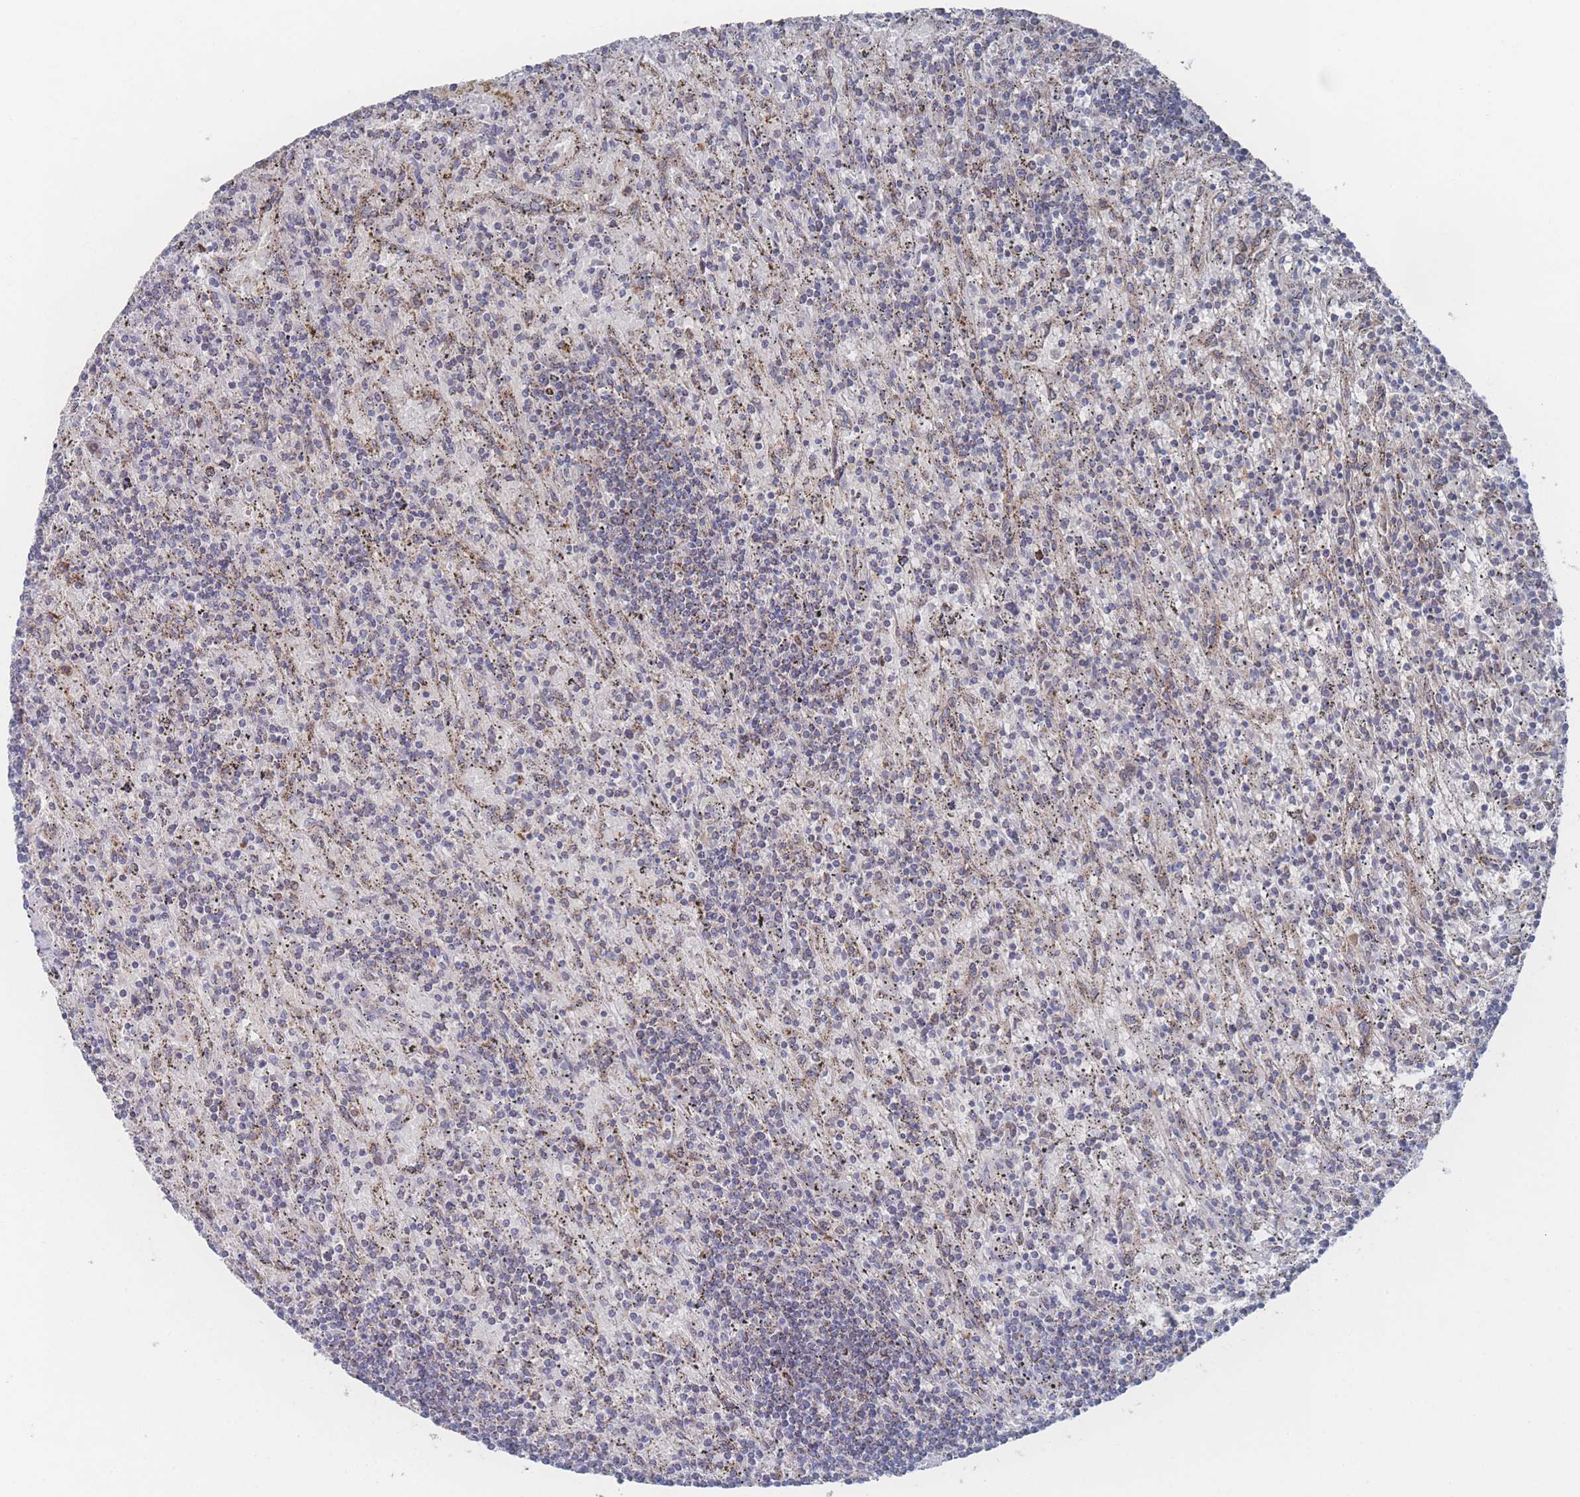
{"staining": {"intensity": "negative", "quantity": "none", "location": "none"}, "tissue": "lymphoma", "cell_type": "Tumor cells", "image_type": "cancer", "snomed": [{"axis": "morphology", "description": "Malignant lymphoma, non-Hodgkin's type, Low grade"}, {"axis": "topography", "description": "Spleen"}], "caption": "Tumor cells are negative for brown protein staining in lymphoma.", "gene": "PEX14", "patient": {"sex": "male", "age": 76}}